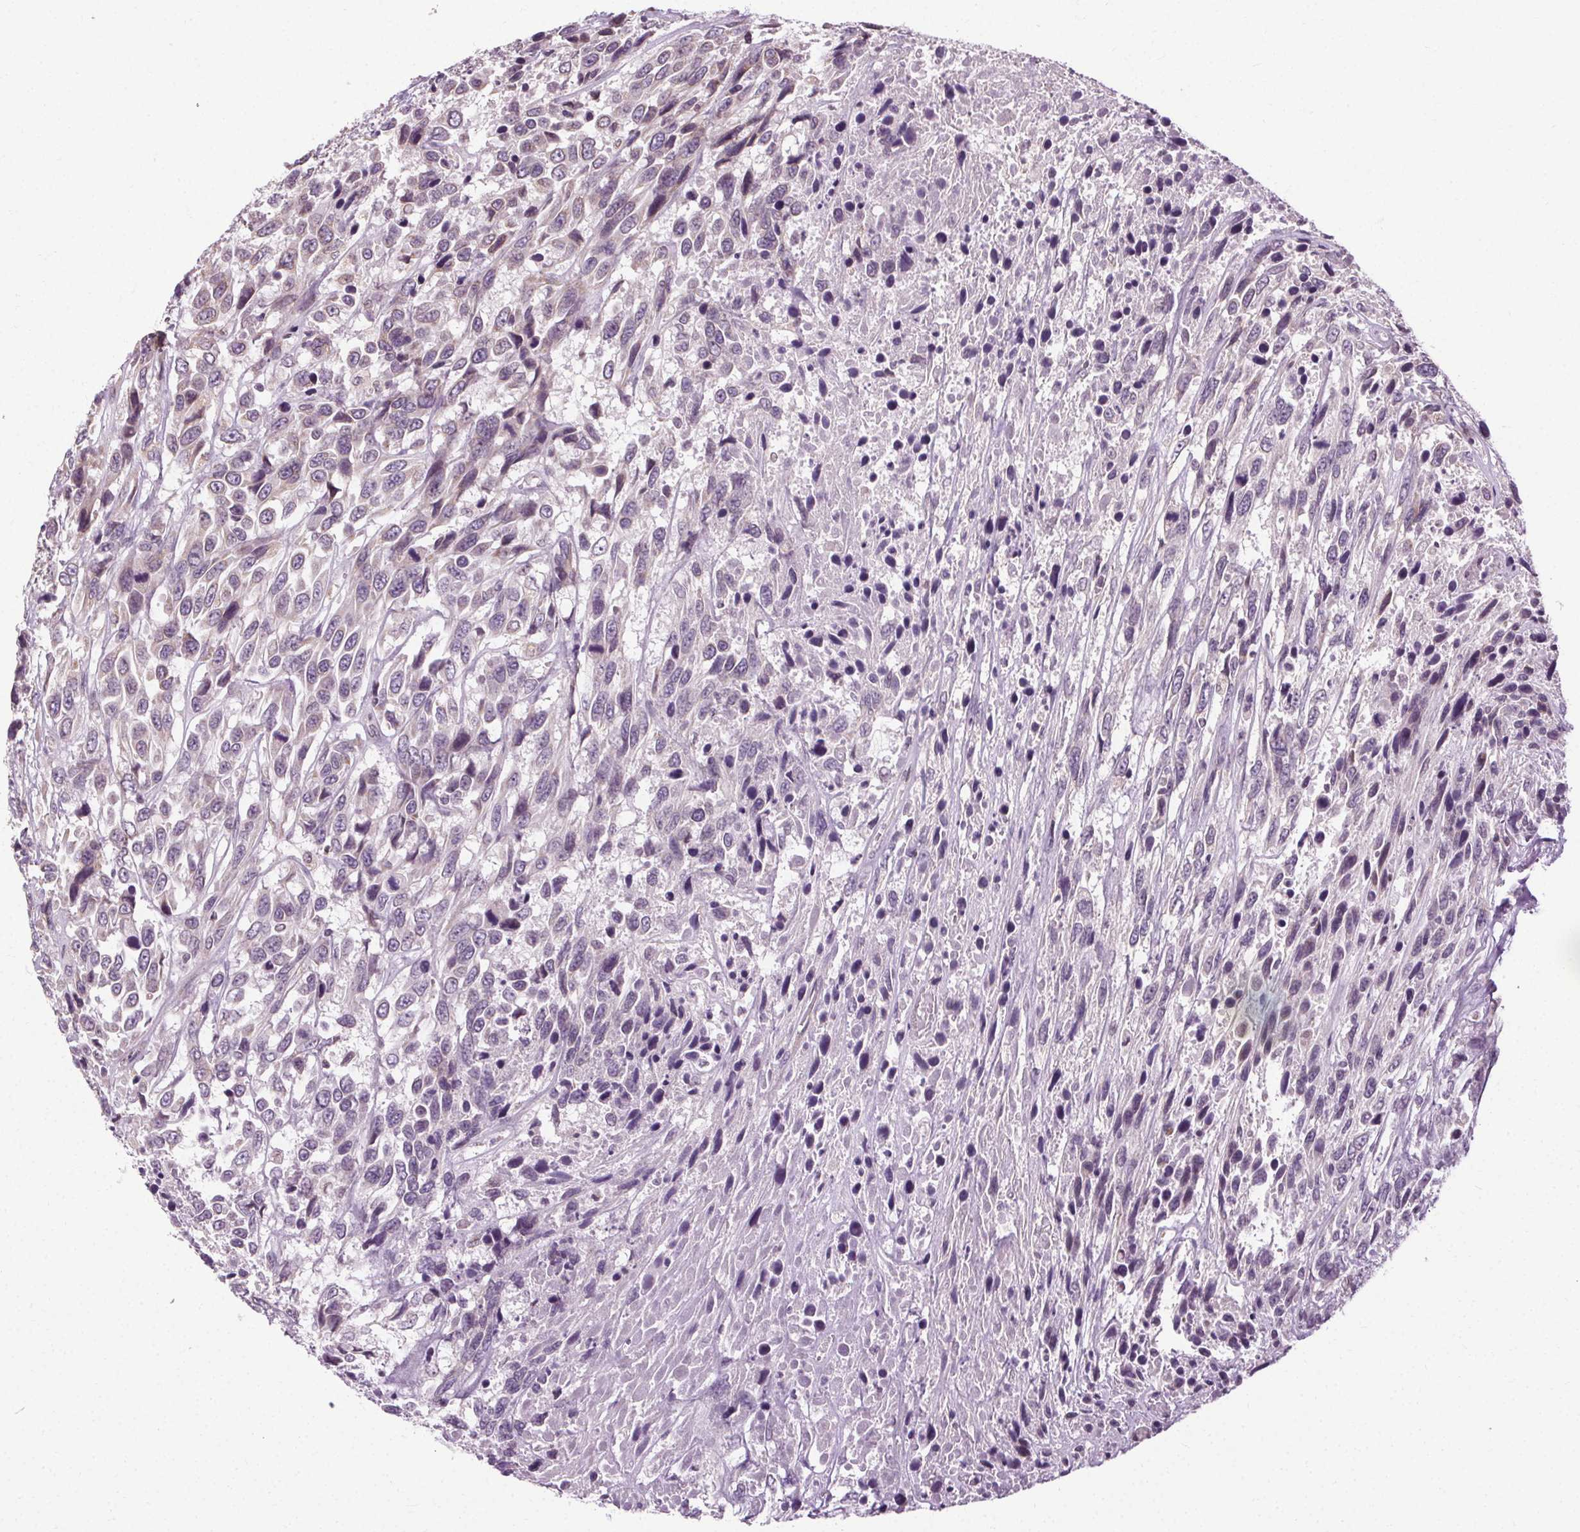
{"staining": {"intensity": "negative", "quantity": "none", "location": "none"}, "tissue": "urothelial cancer", "cell_type": "Tumor cells", "image_type": "cancer", "snomed": [{"axis": "morphology", "description": "Urothelial carcinoma, High grade"}, {"axis": "topography", "description": "Urinary bladder"}], "caption": "IHC of urothelial carcinoma (high-grade) displays no staining in tumor cells.", "gene": "LFNG", "patient": {"sex": "female", "age": 70}}